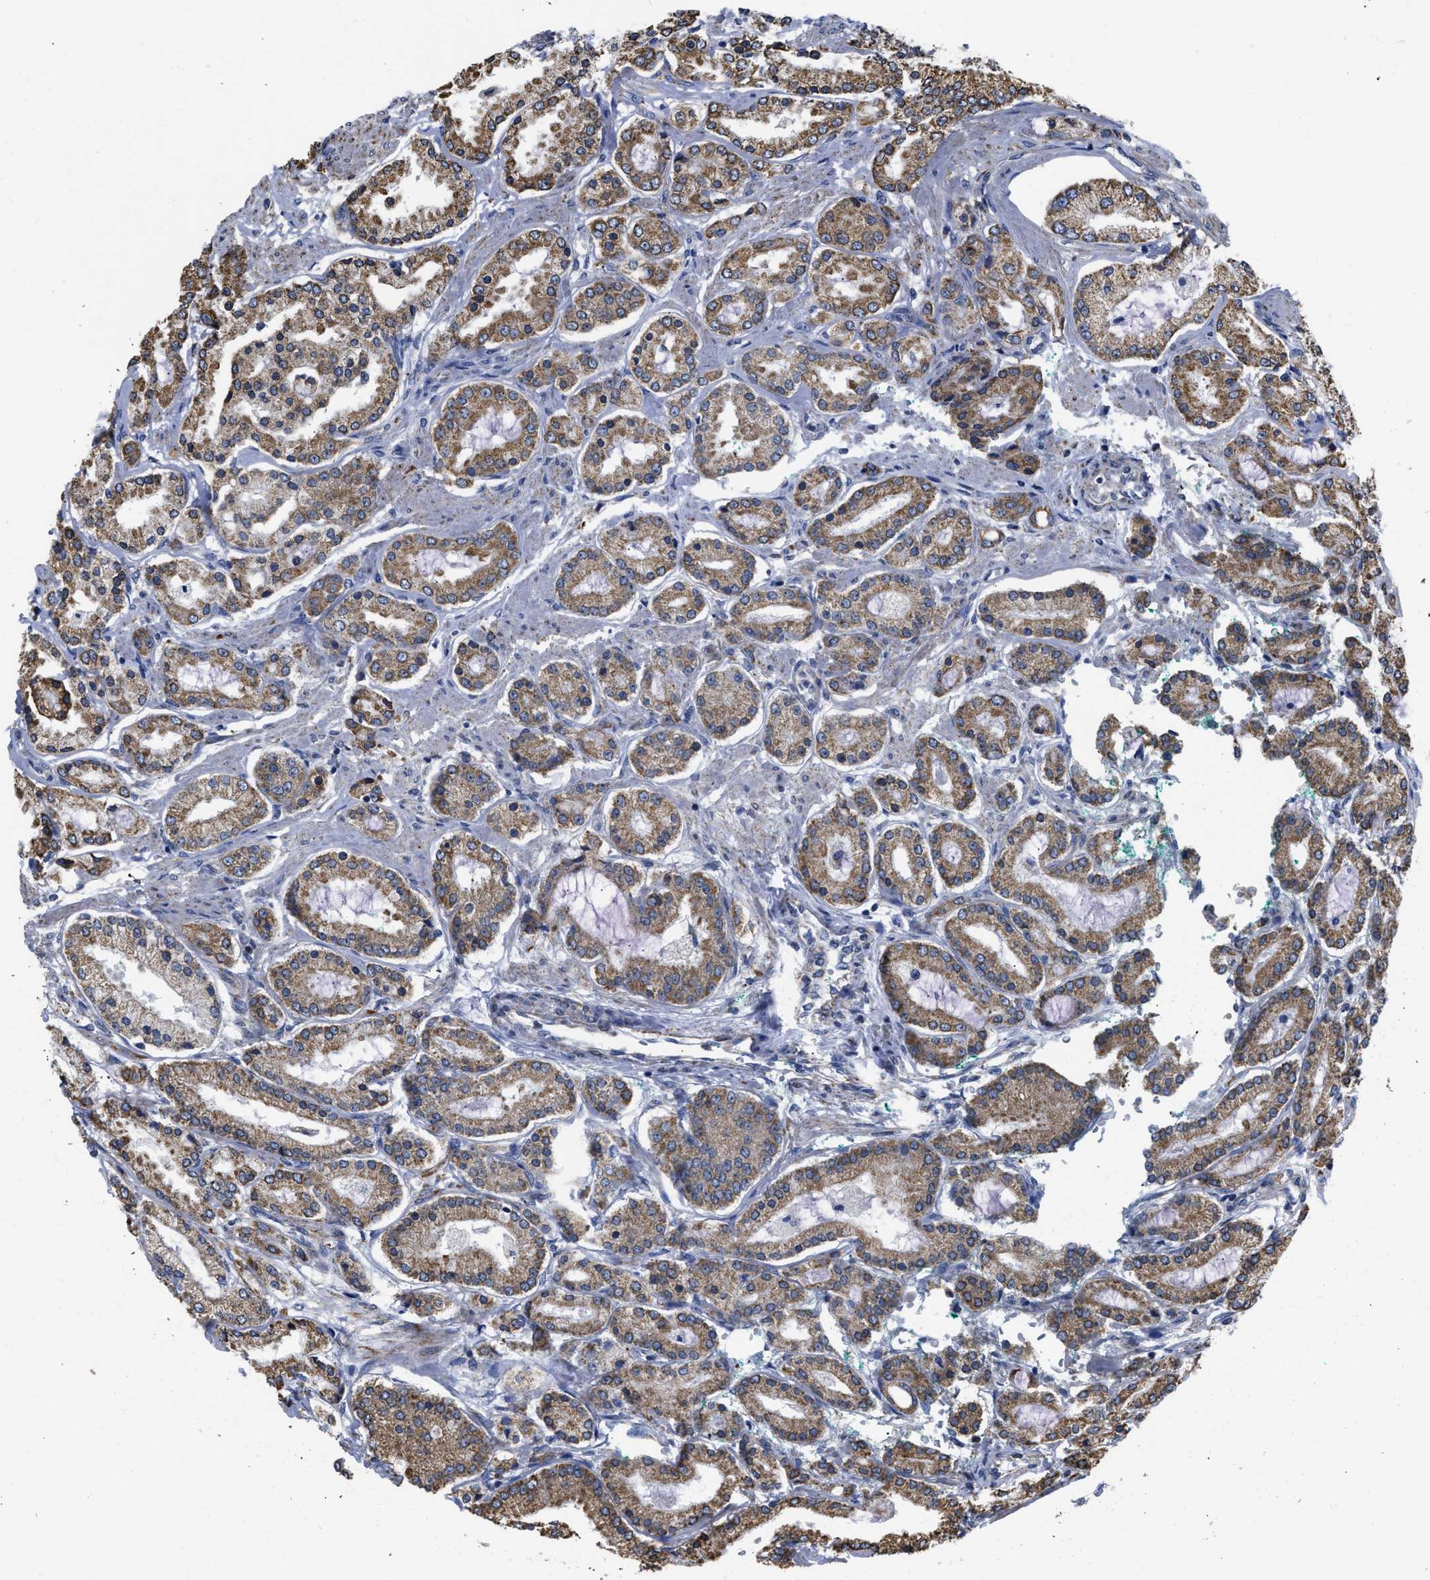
{"staining": {"intensity": "moderate", "quantity": ">75%", "location": "cytoplasmic/membranous"}, "tissue": "prostate cancer", "cell_type": "Tumor cells", "image_type": "cancer", "snomed": [{"axis": "morphology", "description": "Adenocarcinoma, Low grade"}, {"axis": "topography", "description": "Prostate"}], "caption": "Prostate cancer stained for a protein (brown) displays moderate cytoplasmic/membranous positive positivity in approximately >75% of tumor cells.", "gene": "CYCS", "patient": {"sex": "male", "age": 63}}